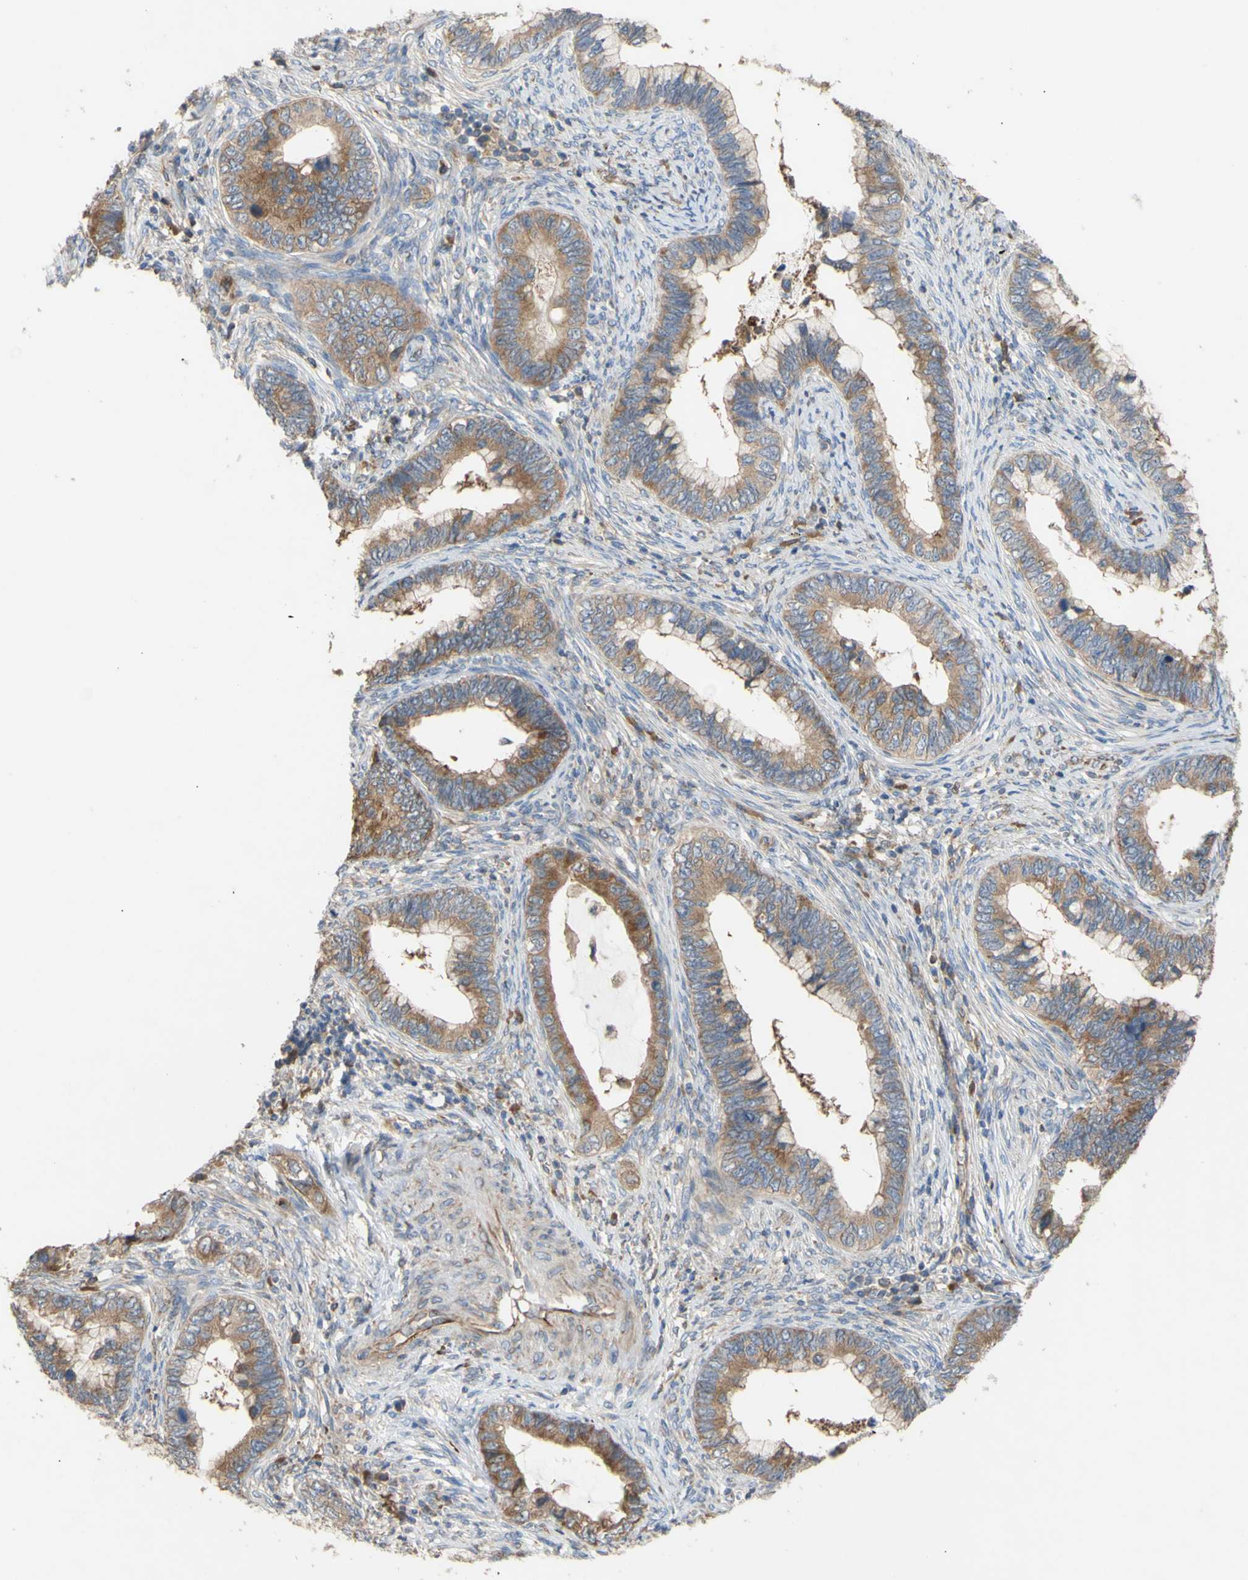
{"staining": {"intensity": "moderate", "quantity": ">75%", "location": "cytoplasmic/membranous"}, "tissue": "cervical cancer", "cell_type": "Tumor cells", "image_type": "cancer", "snomed": [{"axis": "morphology", "description": "Adenocarcinoma, NOS"}, {"axis": "topography", "description": "Cervix"}], "caption": "Immunohistochemistry photomicrograph of neoplastic tissue: cervical adenocarcinoma stained using immunohistochemistry (IHC) exhibits medium levels of moderate protein expression localized specifically in the cytoplasmic/membranous of tumor cells, appearing as a cytoplasmic/membranous brown color.", "gene": "EIF2S3", "patient": {"sex": "female", "age": 44}}